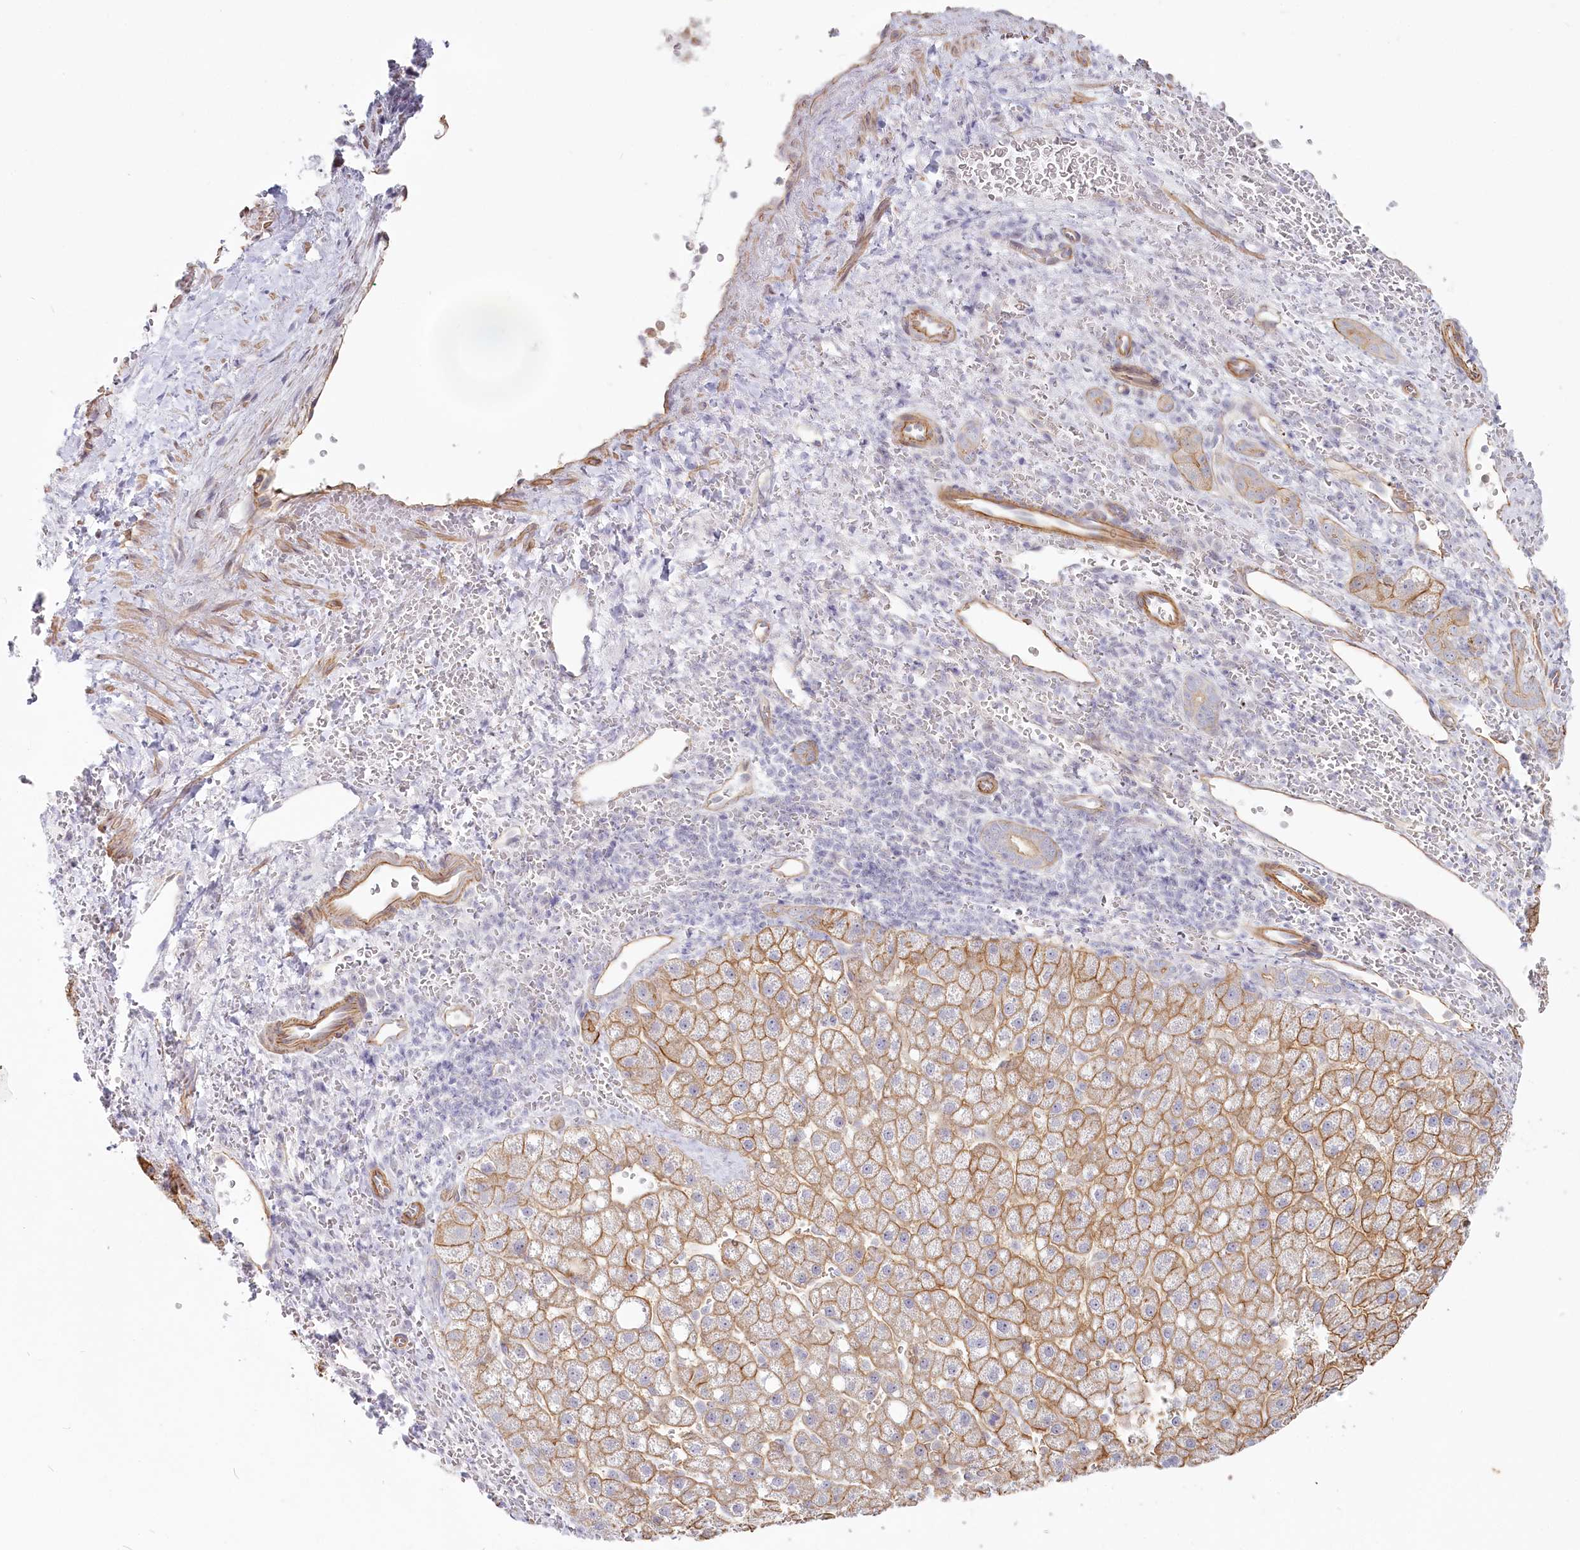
{"staining": {"intensity": "strong", "quantity": "25%-75%", "location": "cytoplasmic/membranous"}, "tissue": "liver cancer", "cell_type": "Tumor cells", "image_type": "cancer", "snomed": [{"axis": "morphology", "description": "Carcinoma, Hepatocellular, NOS"}, {"axis": "topography", "description": "Liver"}], "caption": "Immunohistochemical staining of human liver cancer displays high levels of strong cytoplasmic/membranous expression in about 25%-75% of tumor cells.", "gene": "ABHD8", "patient": {"sex": "male", "age": 57}}